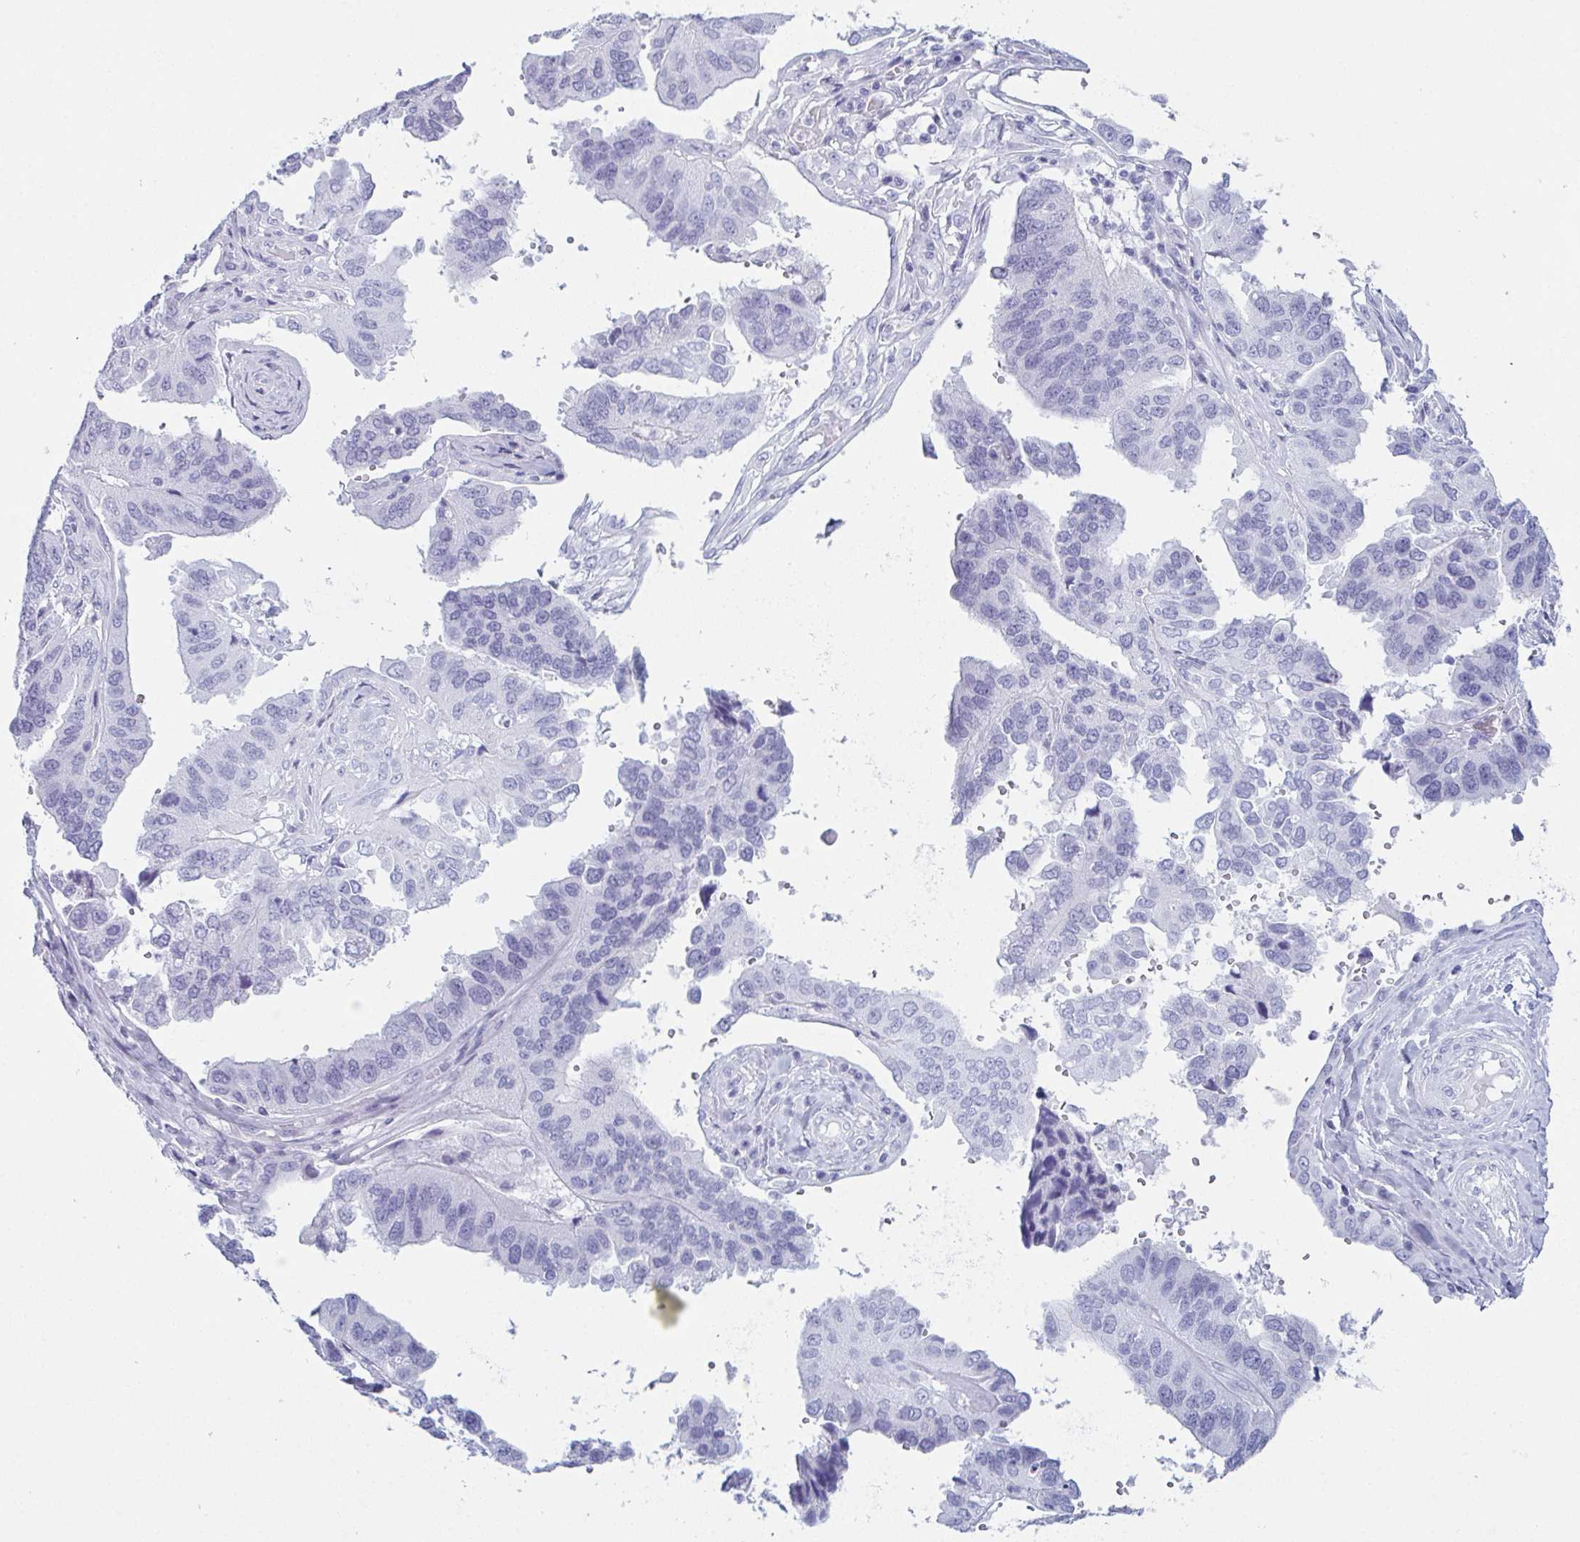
{"staining": {"intensity": "negative", "quantity": "none", "location": "none"}, "tissue": "ovarian cancer", "cell_type": "Tumor cells", "image_type": "cancer", "snomed": [{"axis": "morphology", "description": "Cystadenocarcinoma, serous, NOS"}, {"axis": "topography", "description": "Ovary"}], "caption": "Immunohistochemistry (IHC) of ovarian serous cystadenocarcinoma shows no staining in tumor cells.", "gene": "ENKUR", "patient": {"sex": "female", "age": 79}}